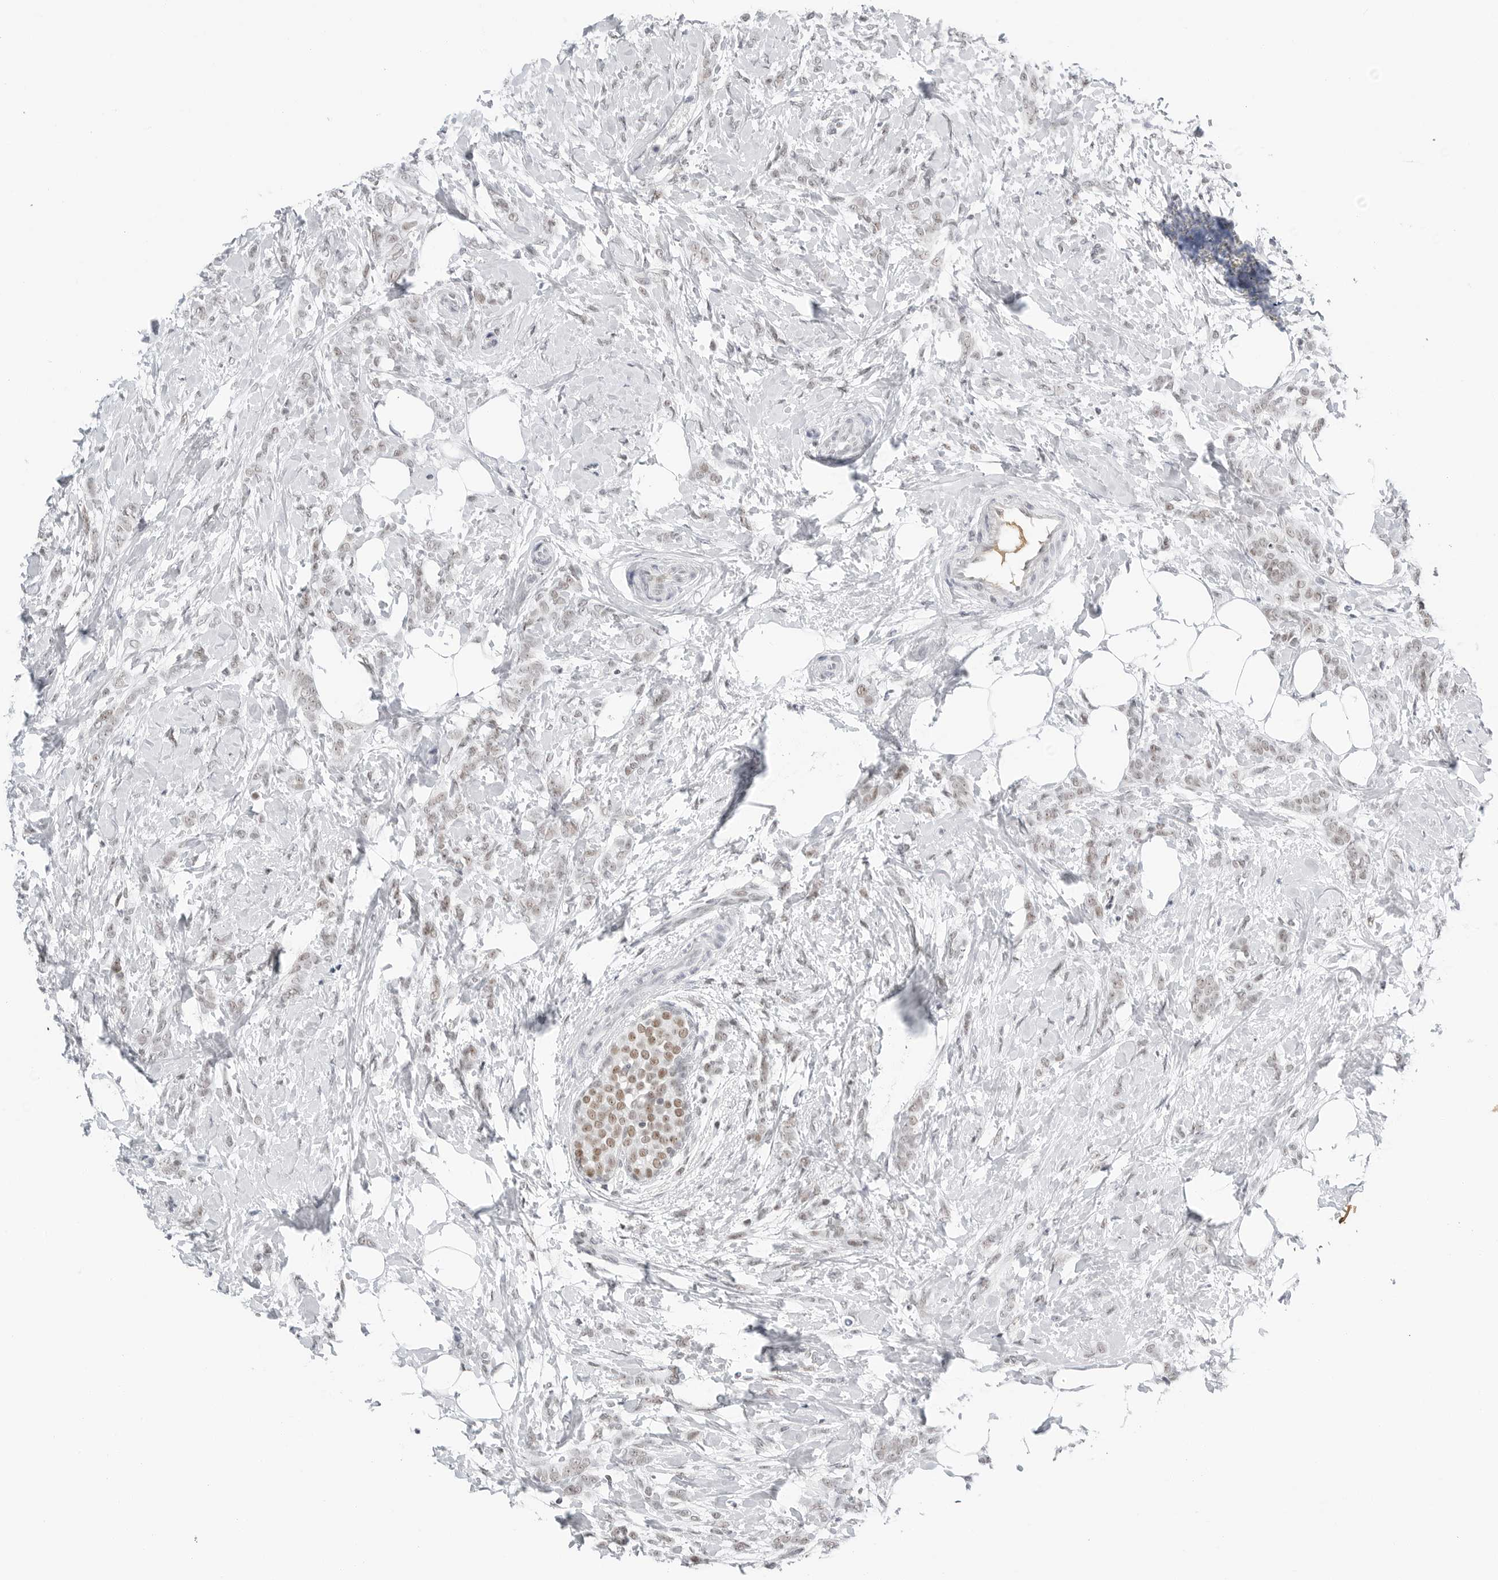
{"staining": {"intensity": "weak", "quantity": ">75%", "location": "nuclear"}, "tissue": "breast cancer", "cell_type": "Tumor cells", "image_type": "cancer", "snomed": [{"axis": "morphology", "description": "Lobular carcinoma, in situ"}, {"axis": "morphology", "description": "Lobular carcinoma"}, {"axis": "topography", "description": "Breast"}], "caption": "Immunohistochemical staining of human breast cancer (lobular carcinoma in situ) displays low levels of weak nuclear positivity in approximately >75% of tumor cells. (IHC, brightfield microscopy, high magnification).", "gene": "WRAP53", "patient": {"sex": "female", "age": 41}}